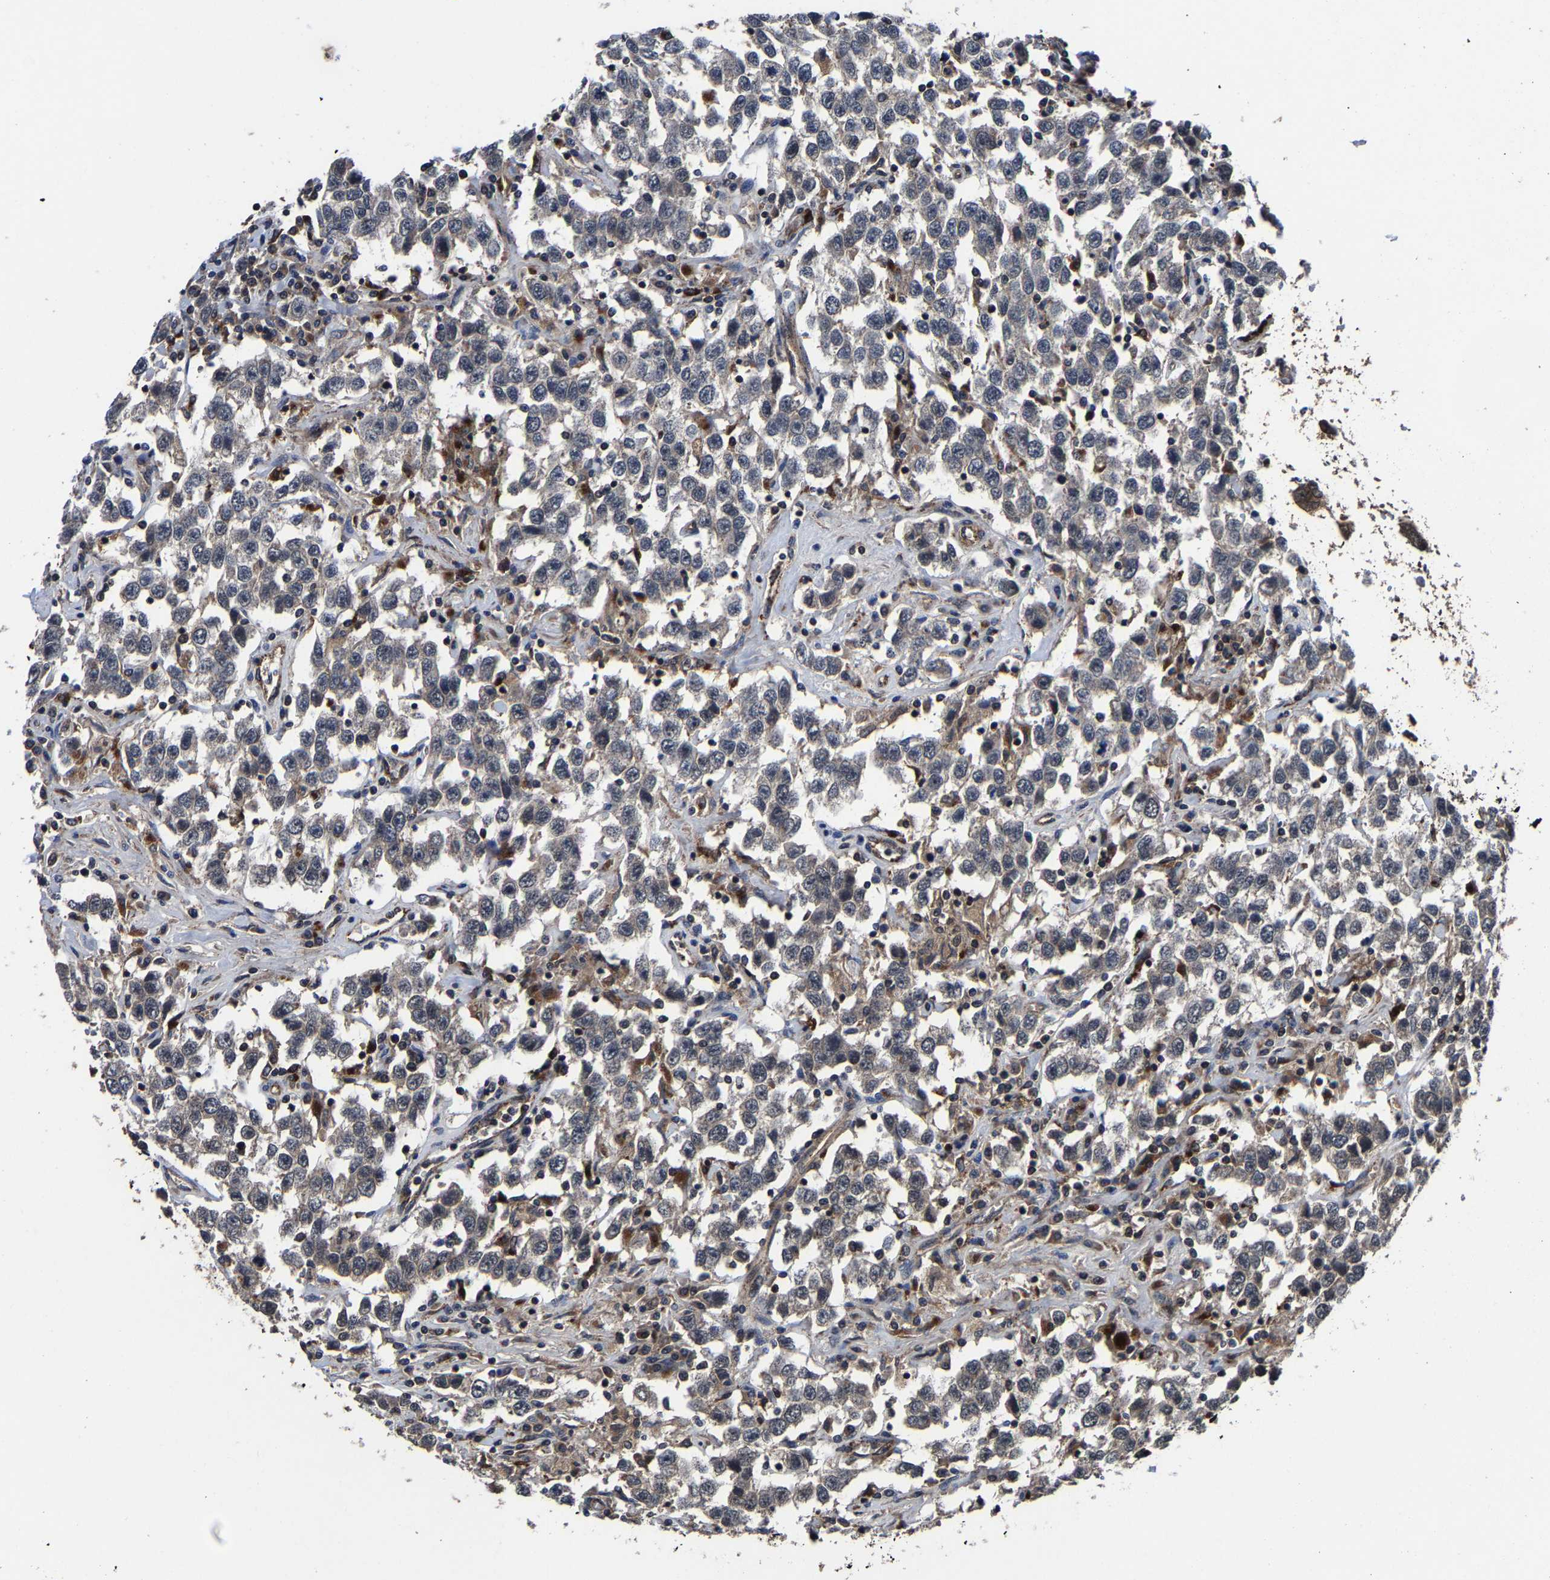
{"staining": {"intensity": "moderate", "quantity": "25%-75%", "location": "cytoplasmic/membranous,nuclear"}, "tissue": "testis cancer", "cell_type": "Tumor cells", "image_type": "cancer", "snomed": [{"axis": "morphology", "description": "Seminoma, NOS"}, {"axis": "topography", "description": "Testis"}], "caption": "Human testis cancer (seminoma) stained for a protein (brown) displays moderate cytoplasmic/membranous and nuclear positive staining in approximately 25%-75% of tumor cells.", "gene": "ZCCHC7", "patient": {"sex": "male", "age": 41}}